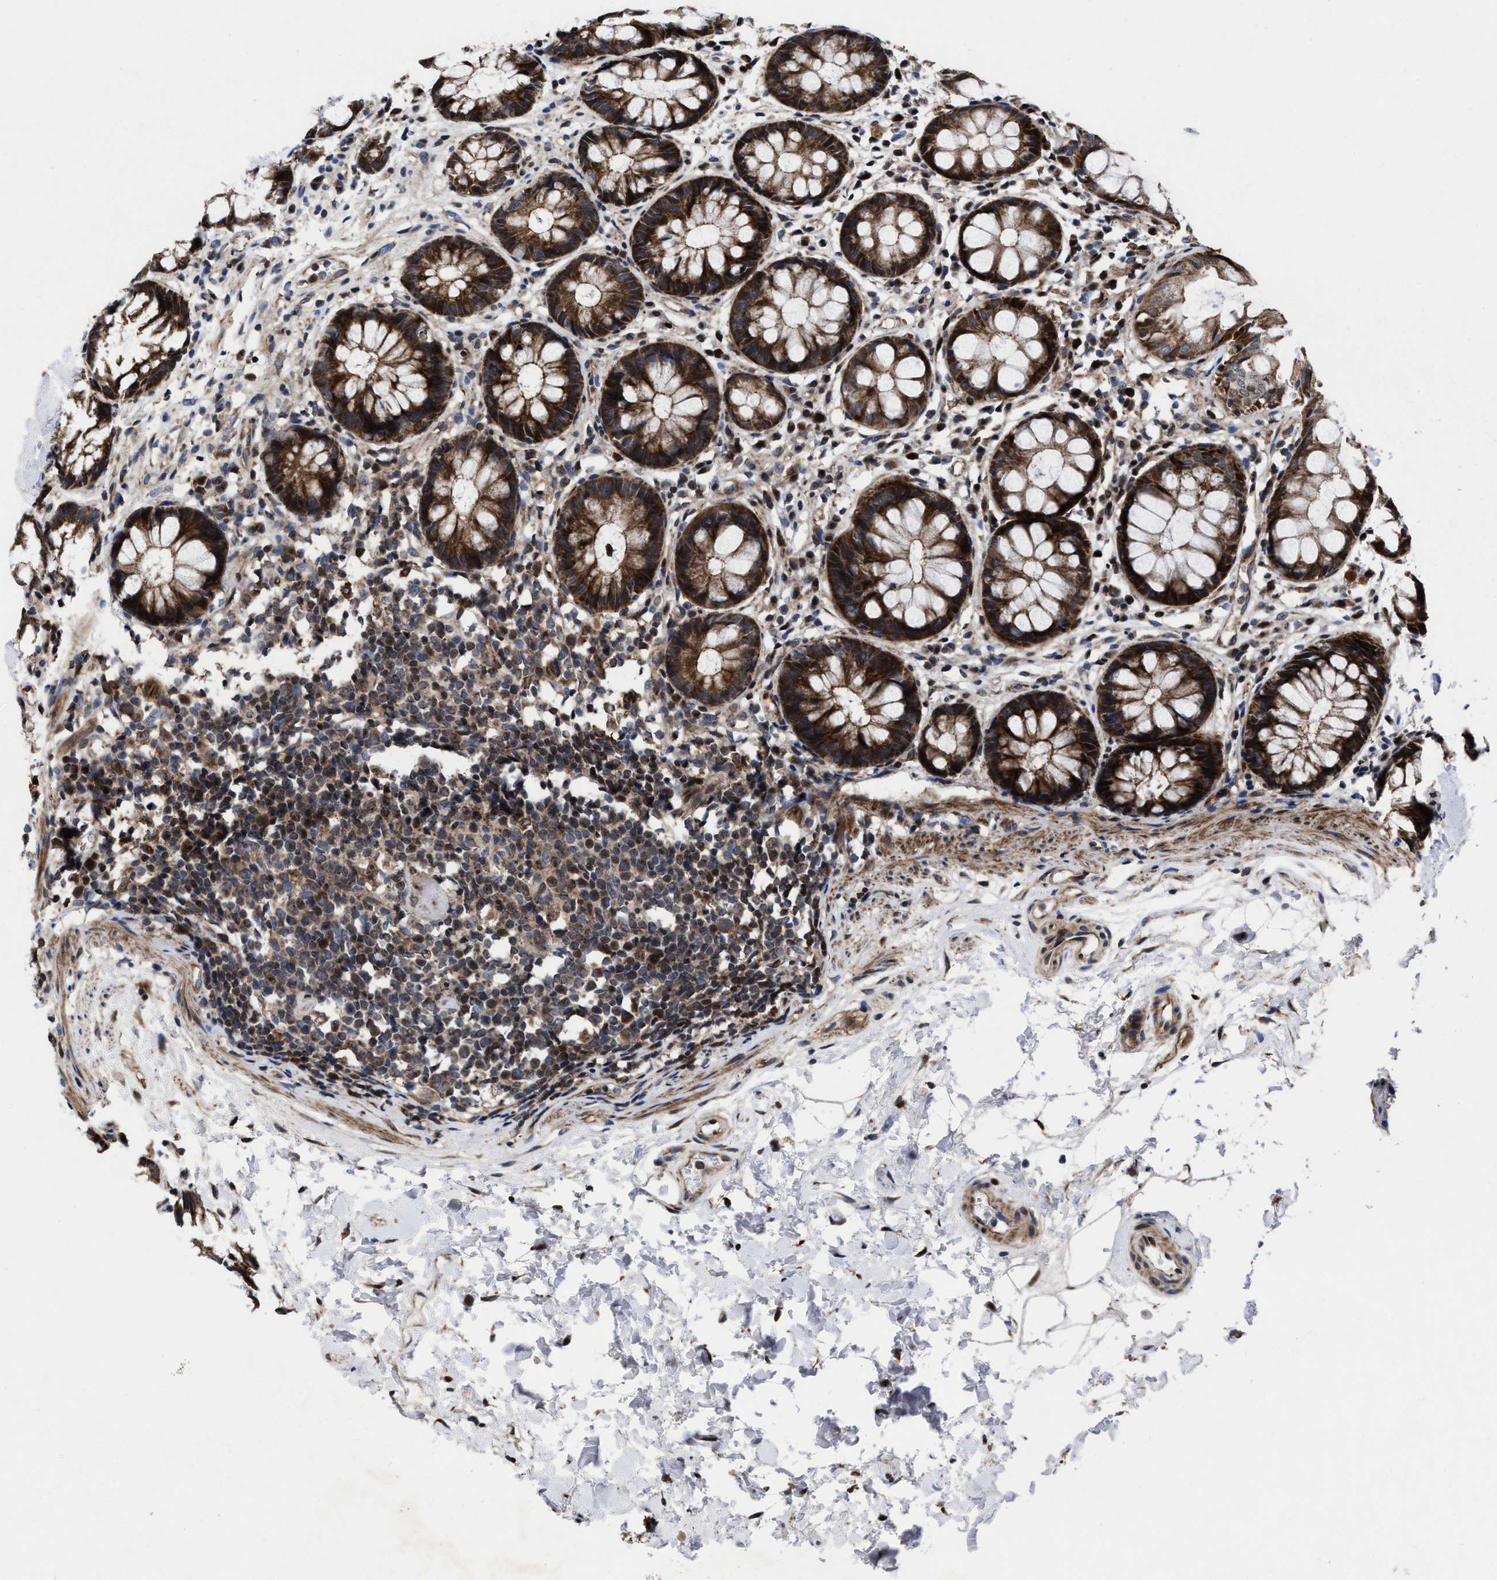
{"staining": {"intensity": "strong", "quantity": ">75%", "location": "cytoplasmic/membranous"}, "tissue": "rectum", "cell_type": "Glandular cells", "image_type": "normal", "snomed": [{"axis": "morphology", "description": "Normal tissue, NOS"}, {"axis": "topography", "description": "Rectum"}], "caption": "Immunohistochemistry image of normal rectum stained for a protein (brown), which shows high levels of strong cytoplasmic/membranous positivity in about >75% of glandular cells.", "gene": "MRPL50", "patient": {"sex": "male", "age": 64}}